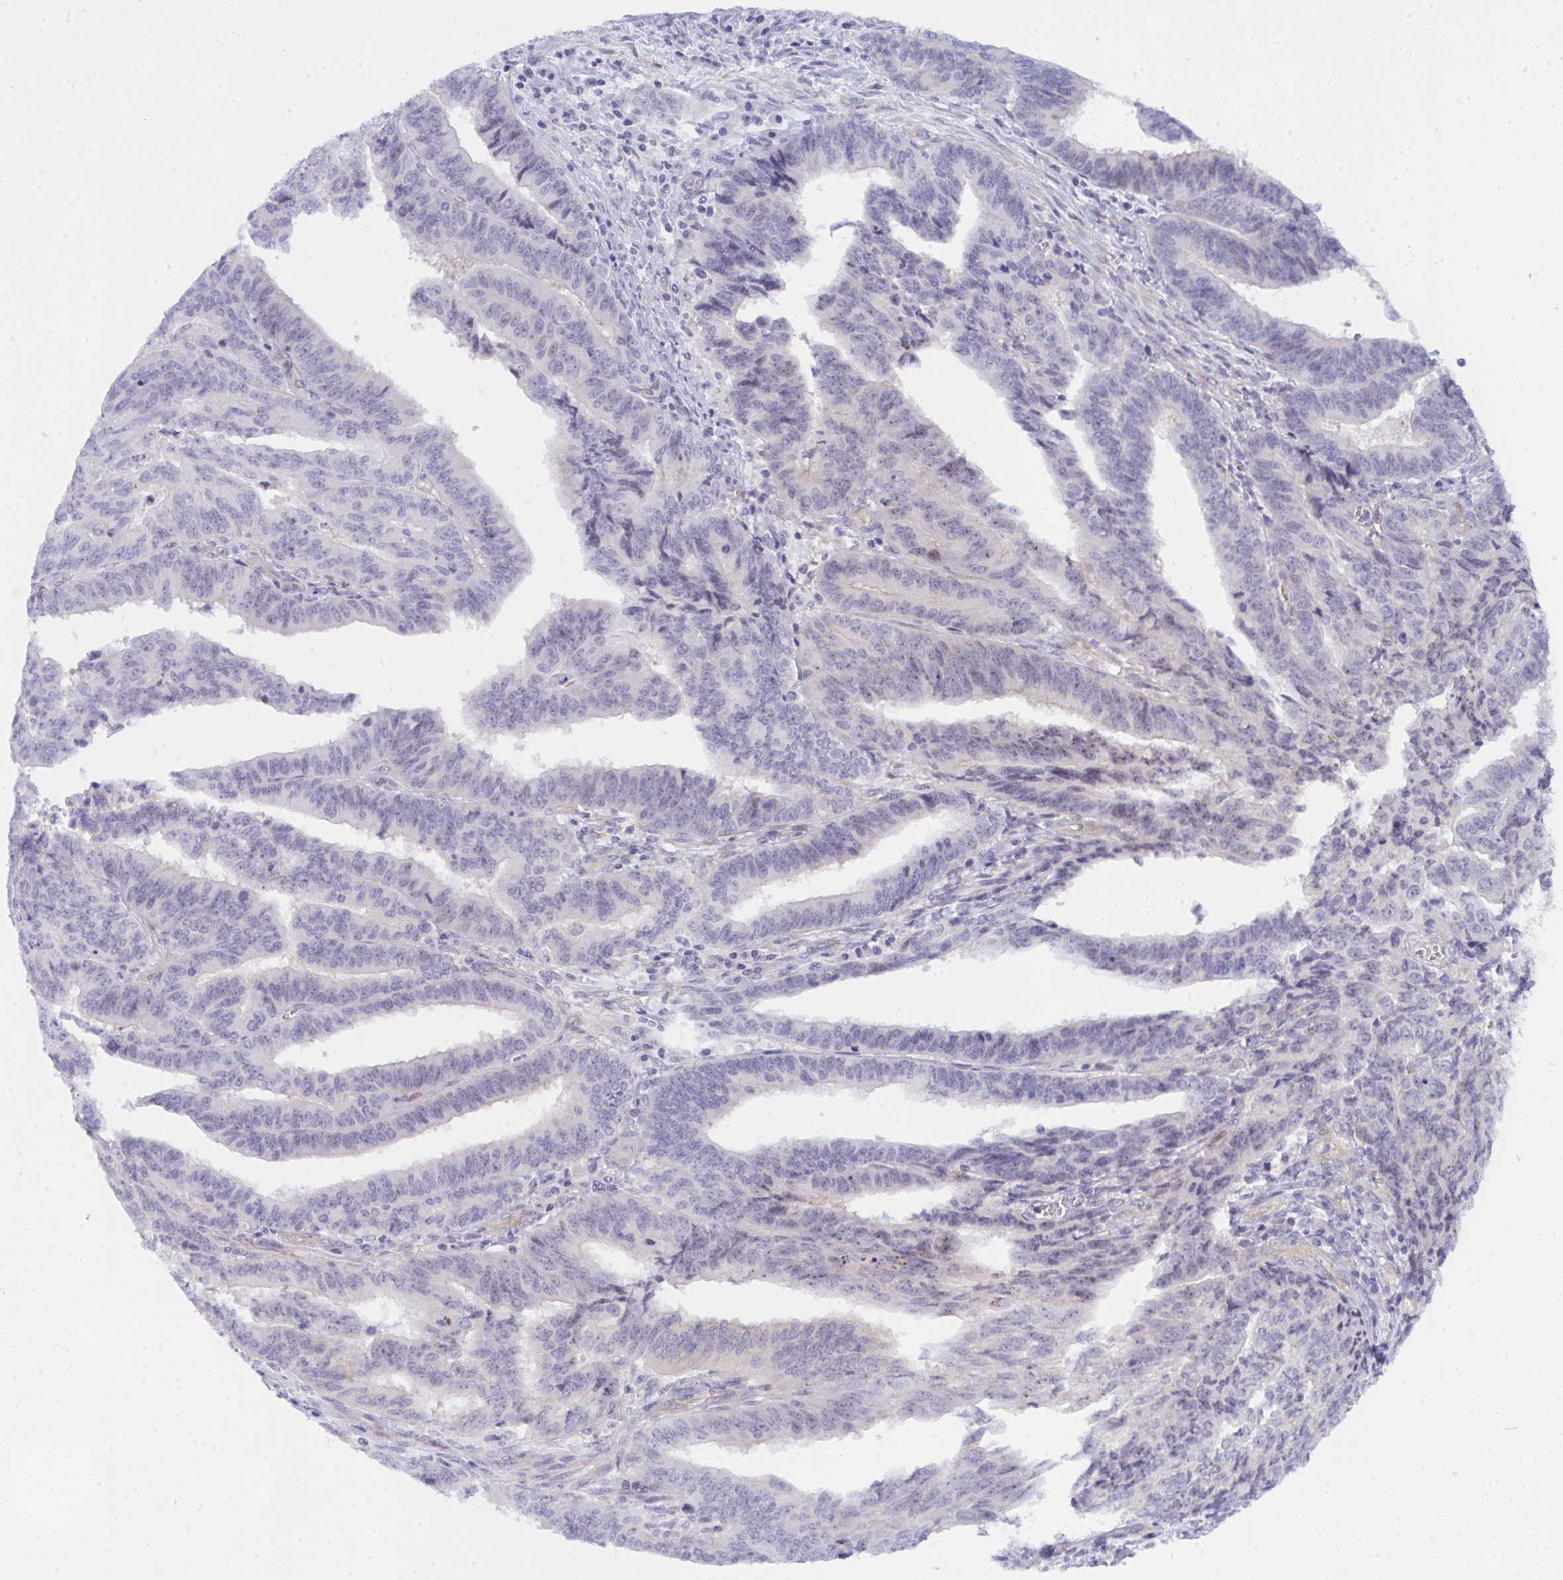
{"staining": {"intensity": "negative", "quantity": "none", "location": "none"}, "tissue": "ovarian cancer", "cell_type": "Tumor cells", "image_type": "cancer", "snomed": [{"axis": "morphology", "description": "Carcinoma, endometroid"}, {"axis": "topography", "description": "Ovary"}], "caption": "Tumor cells show no significant positivity in ovarian cancer.", "gene": "NFXL1", "patient": {"sex": "female", "age": 70}}